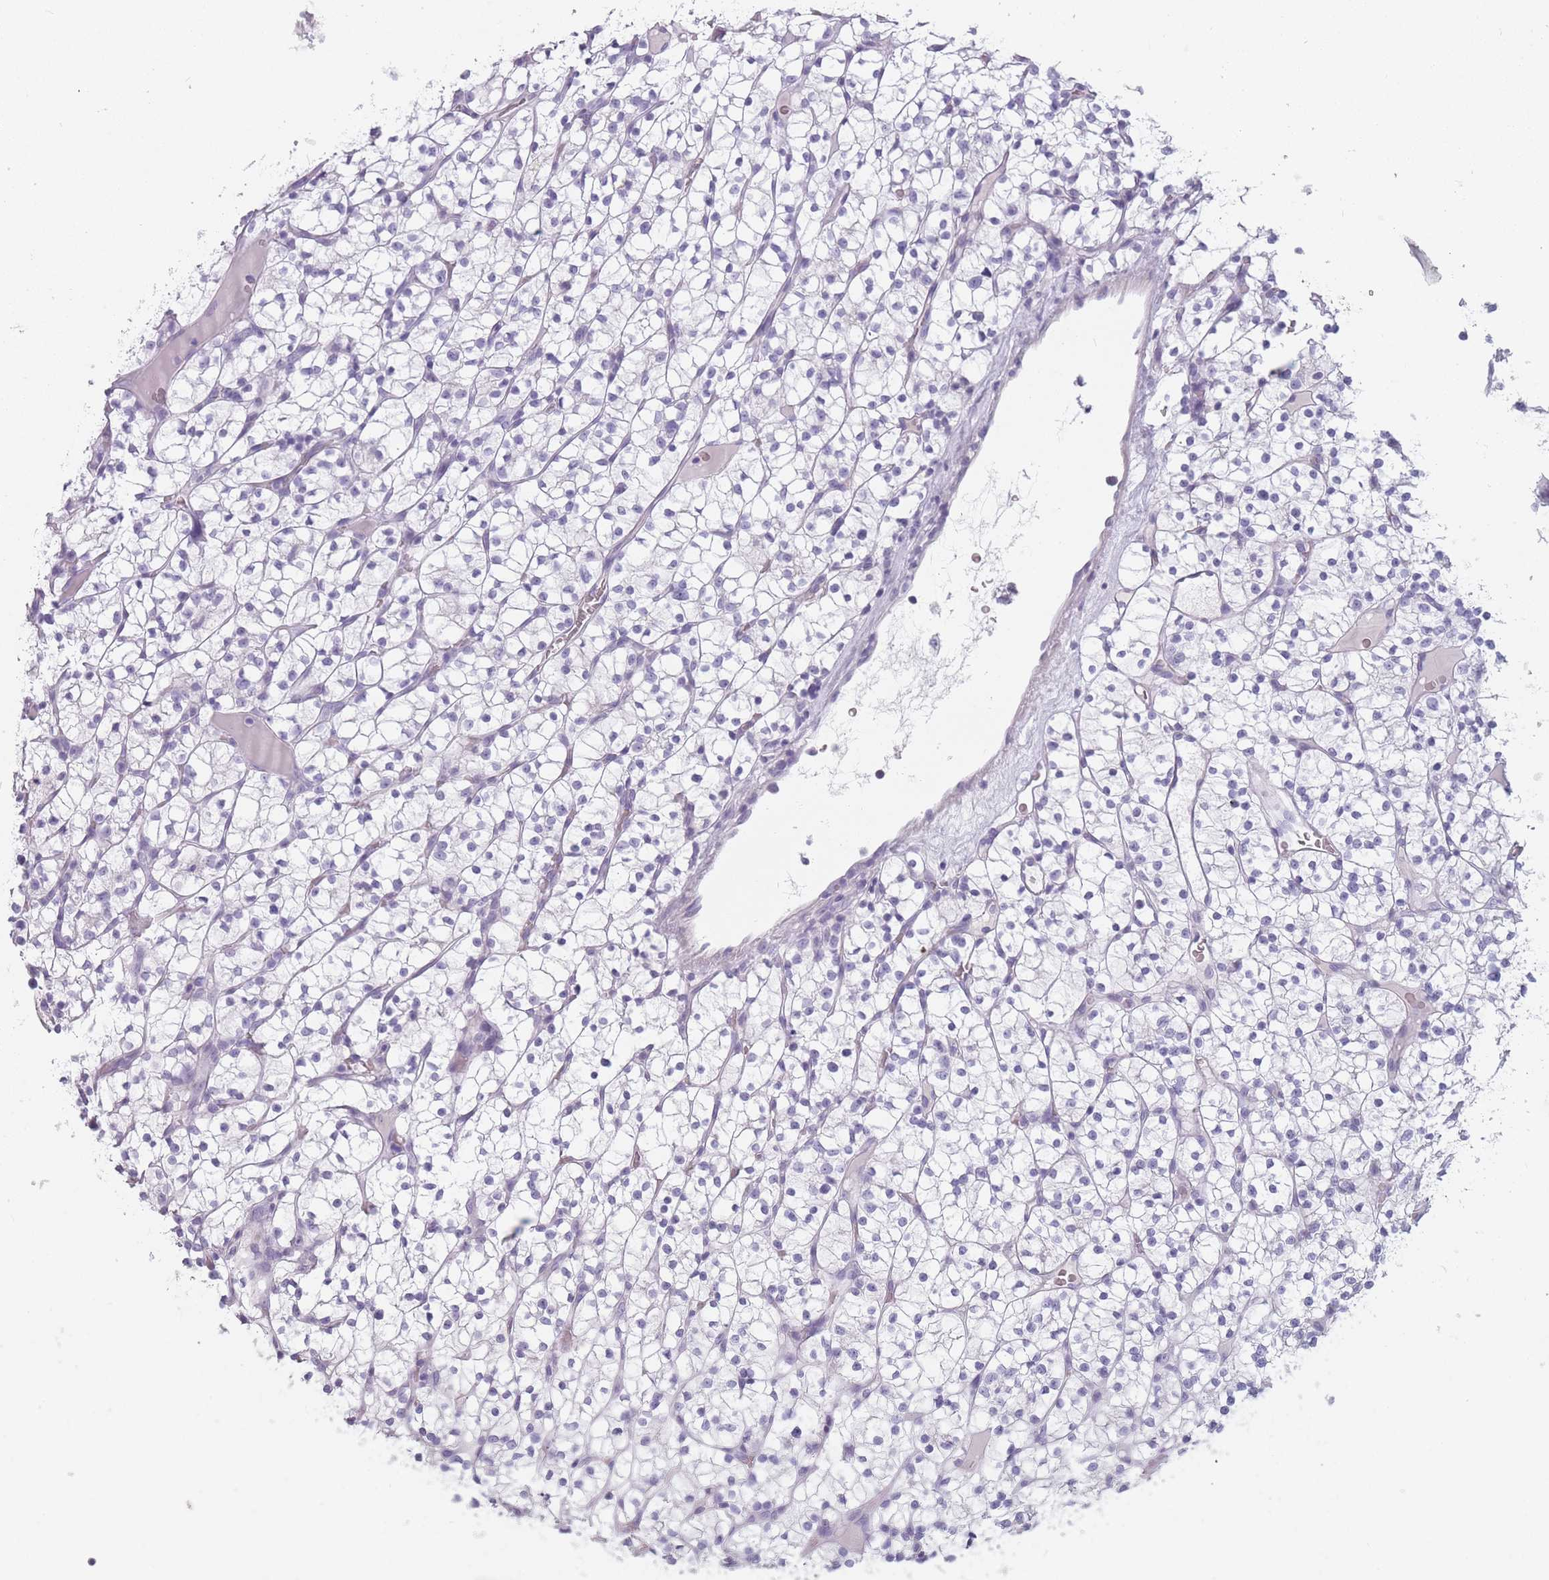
{"staining": {"intensity": "negative", "quantity": "none", "location": "none"}, "tissue": "renal cancer", "cell_type": "Tumor cells", "image_type": "cancer", "snomed": [{"axis": "morphology", "description": "Adenocarcinoma, NOS"}, {"axis": "topography", "description": "Kidney"}], "caption": "IHC micrograph of renal cancer (adenocarcinoma) stained for a protein (brown), which demonstrates no expression in tumor cells.", "gene": "PPFIA3", "patient": {"sex": "female", "age": 64}}